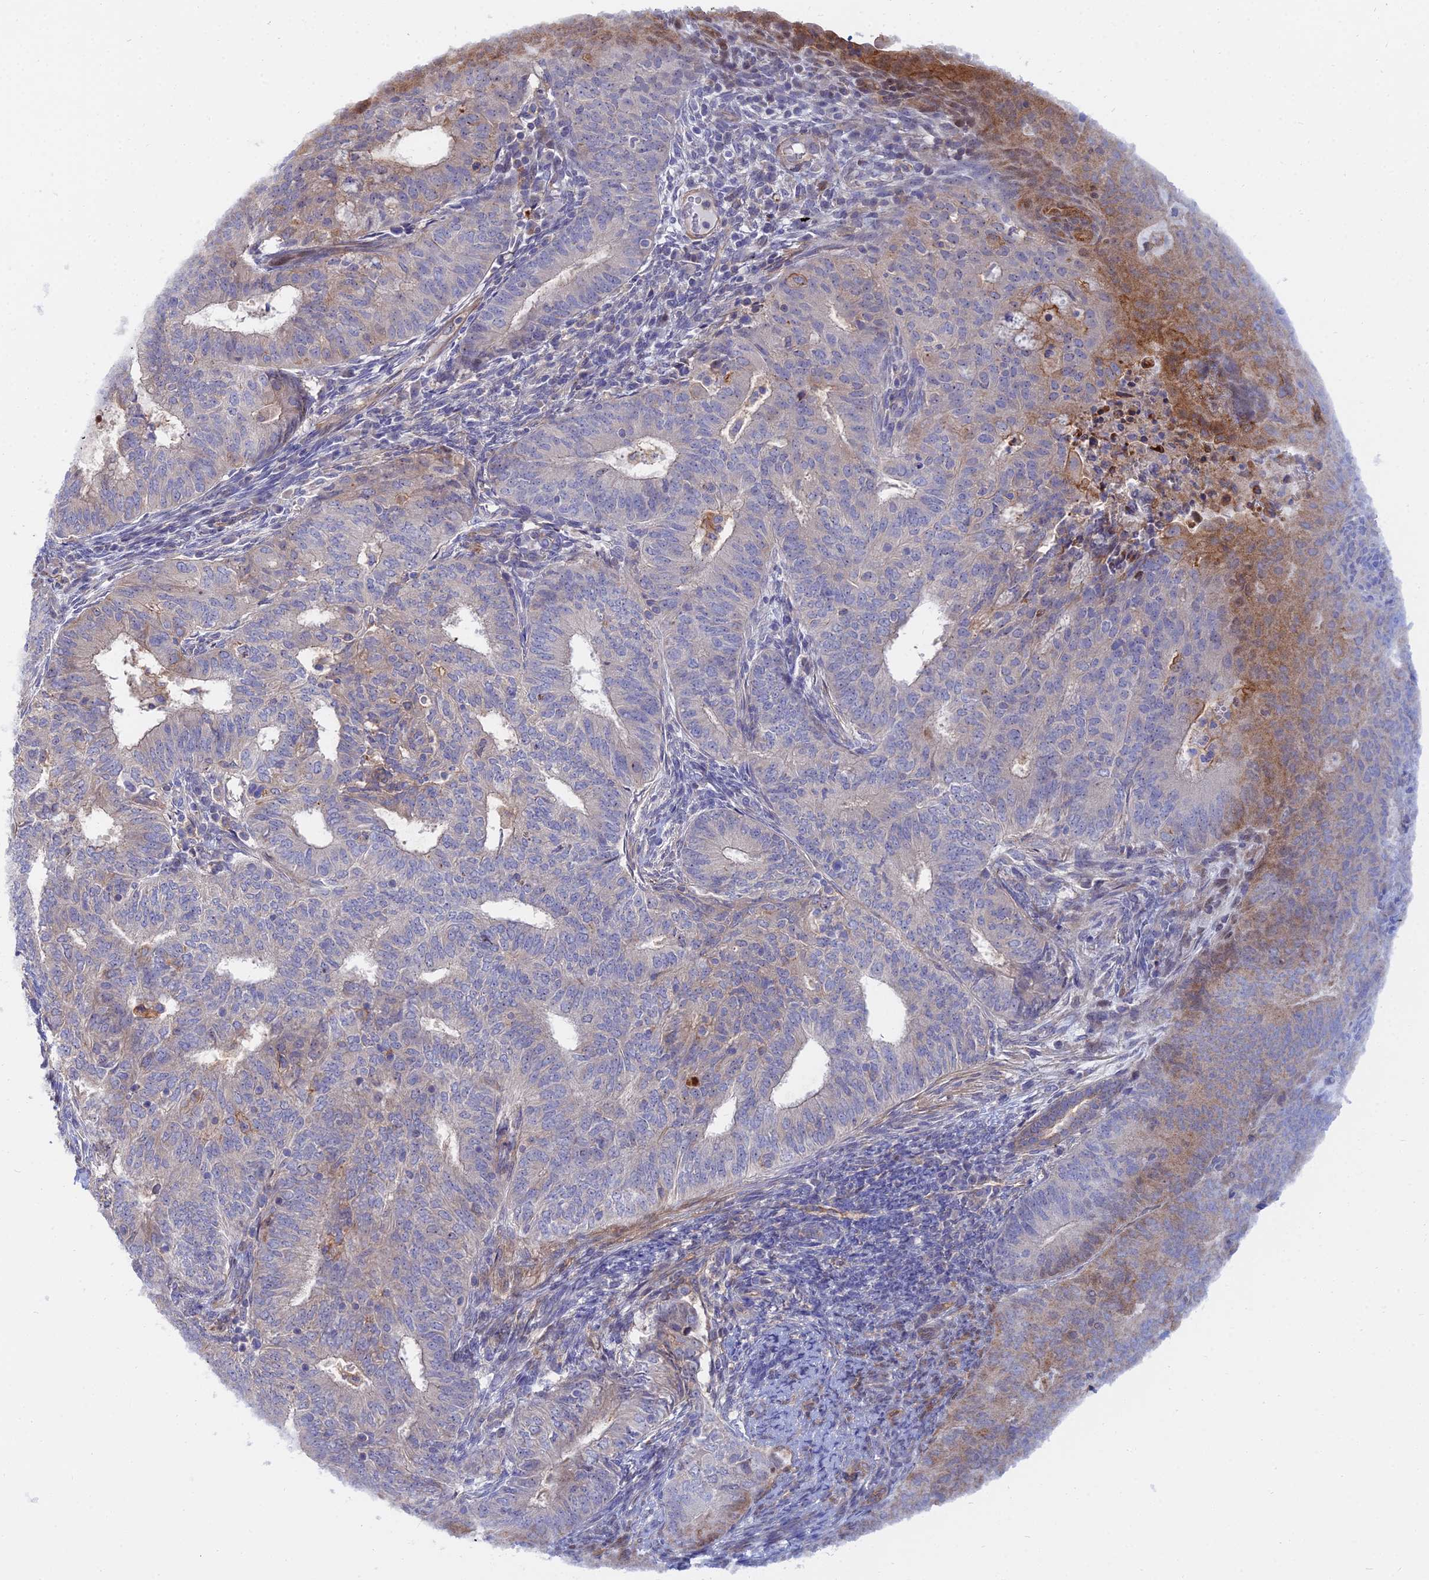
{"staining": {"intensity": "moderate", "quantity": "<25%", "location": "cytoplasmic/membranous"}, "tissue": "endometrial cancer", "cell_type": "Tumor cells", "image_type": "cancer", "snomed": [{"axis": "morphology", "description": "Adenocarcinoma, NOS"}, {"axis": "topography", "description": "Endometrium"}], "caption": "Adenocarcinoma (endometrial) was stained to show a protein in brown. There is low levels of moderate cytoplasmic/membranous expression in about <25% of tumor cells.", "gene": "TRIM43B", "patient": {"sex": "female", "age": 62}}